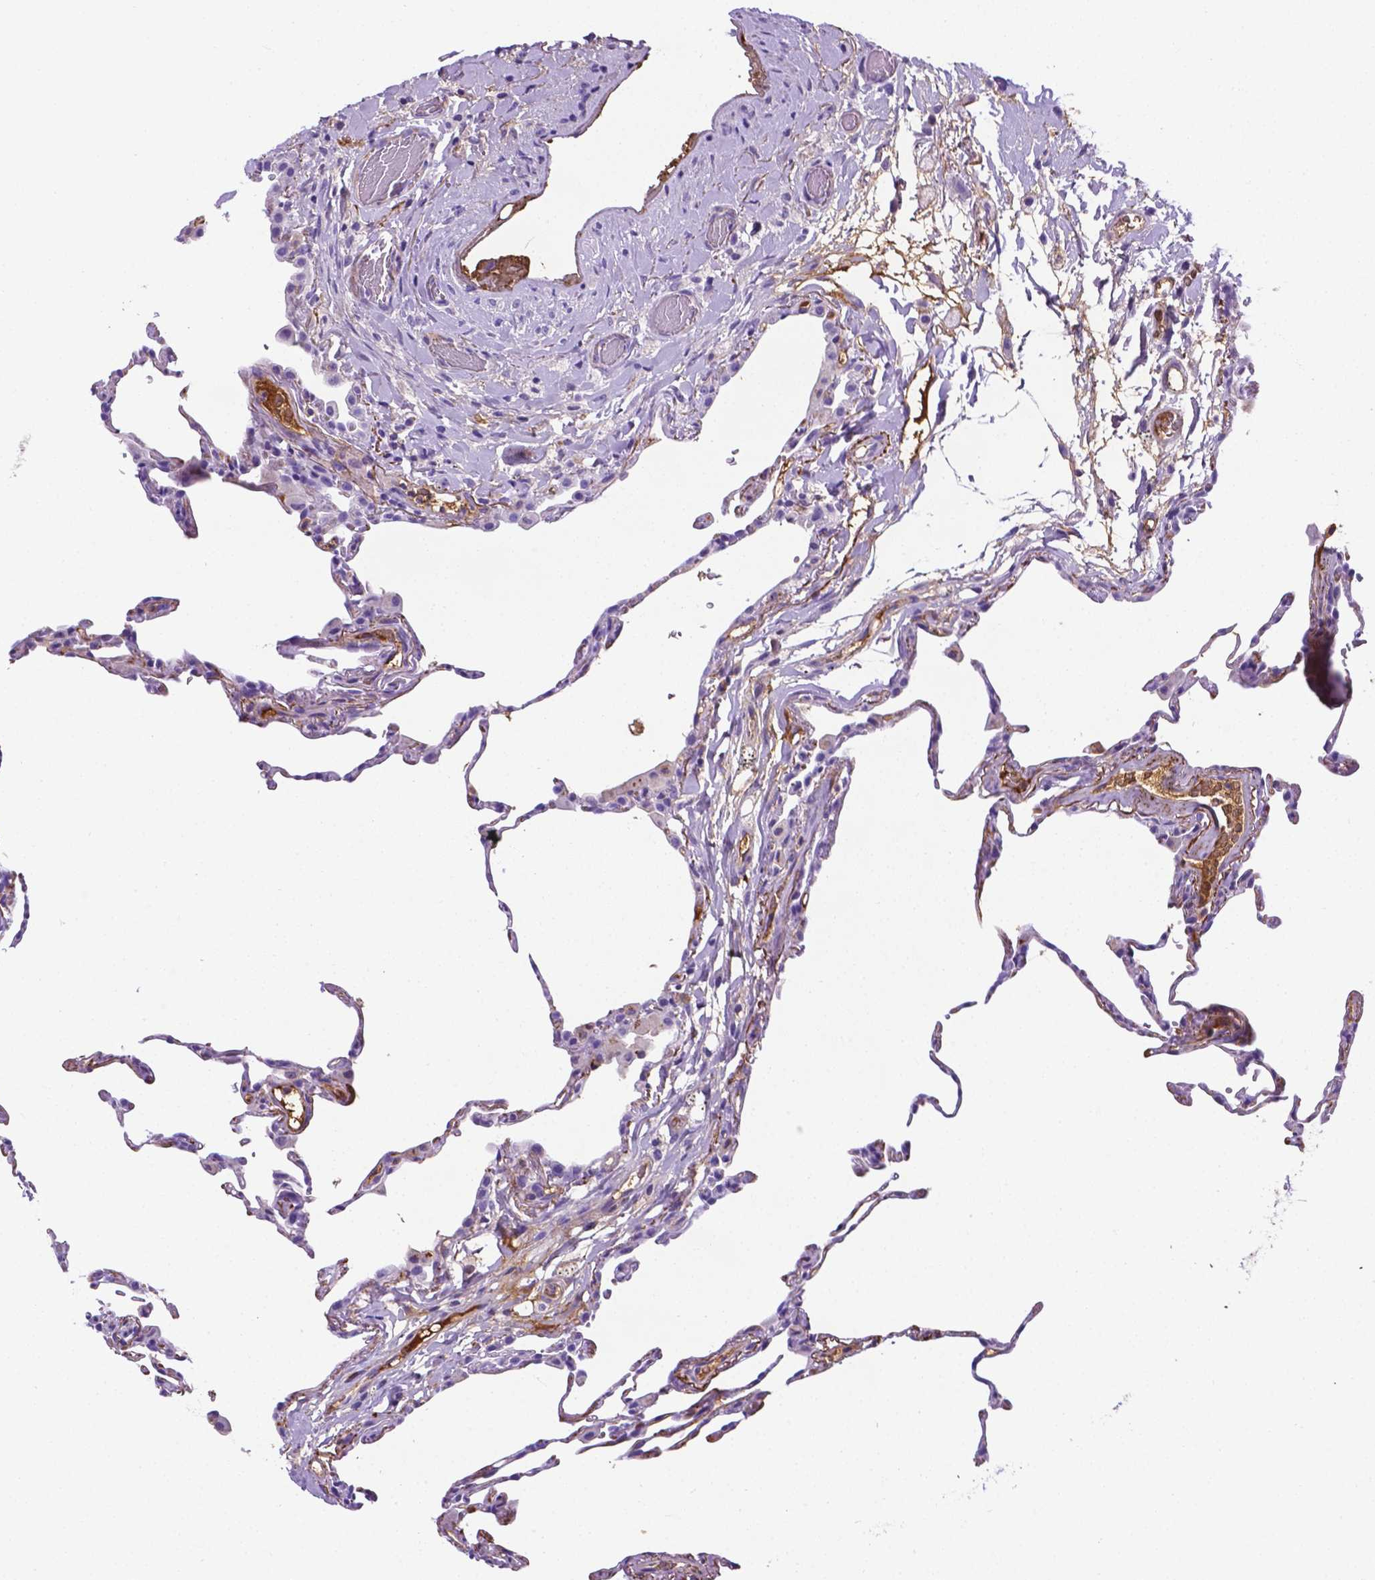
{"staining": {"intensity": "negative", "quantity": "none", "location": "none"}, "tissue": "lung", "cell_type": "Alveolar cells", "image_type": "normal", "snomed": [{"axis": "morphology", "description": "Normal tissue, NOS"}, {"axis": "topography", "description": "Lung"}], "caption": "Immunohistochemistry (IHC) of normal human lung displays no staining in alveolar cells. (DAB immunohistochemistry visualized using brightfield microscopy, high magnification).", "gene": "APOE", "patient": {"sex": "female", "age": 57}}